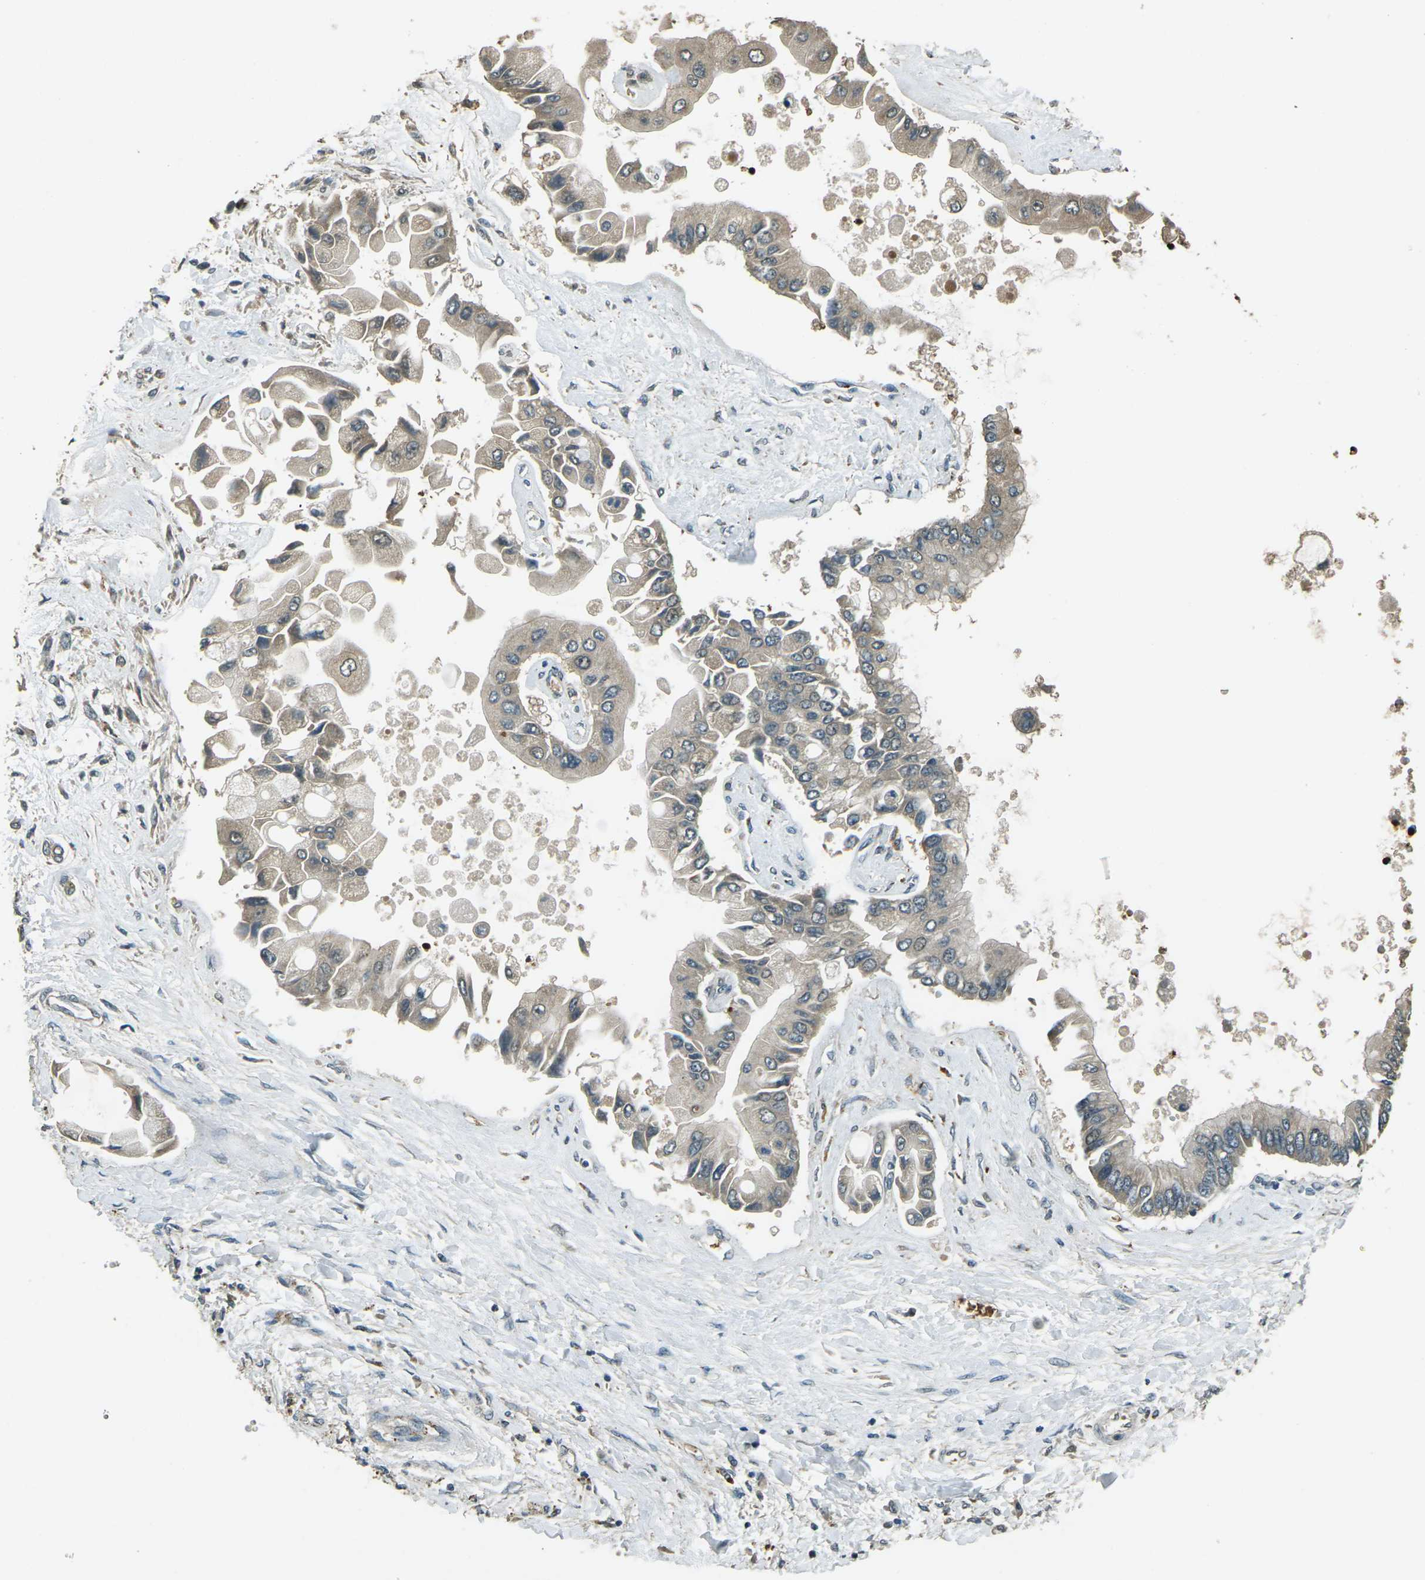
{"staining": {"intensity": "weak", "quantity": ">75%", "location": "cytoplasmic/membranous"}, "tissue": "liver cancer", "cell_type": "Tumor cells", "image_type": "cancer", "snomed": [{"axis": "morphology", "description": "Cholangiocarcinoma"}, {"axis": "topography", "description": "Liver"}], "caption": "IHC of cholangiocarcinoma (liver) shows low levels of weak cytoplasmic/membranous positivity in about >75% of tumor cells.", "gene": "TOR1A", "patient": {"sex": "male", "age": 50}}